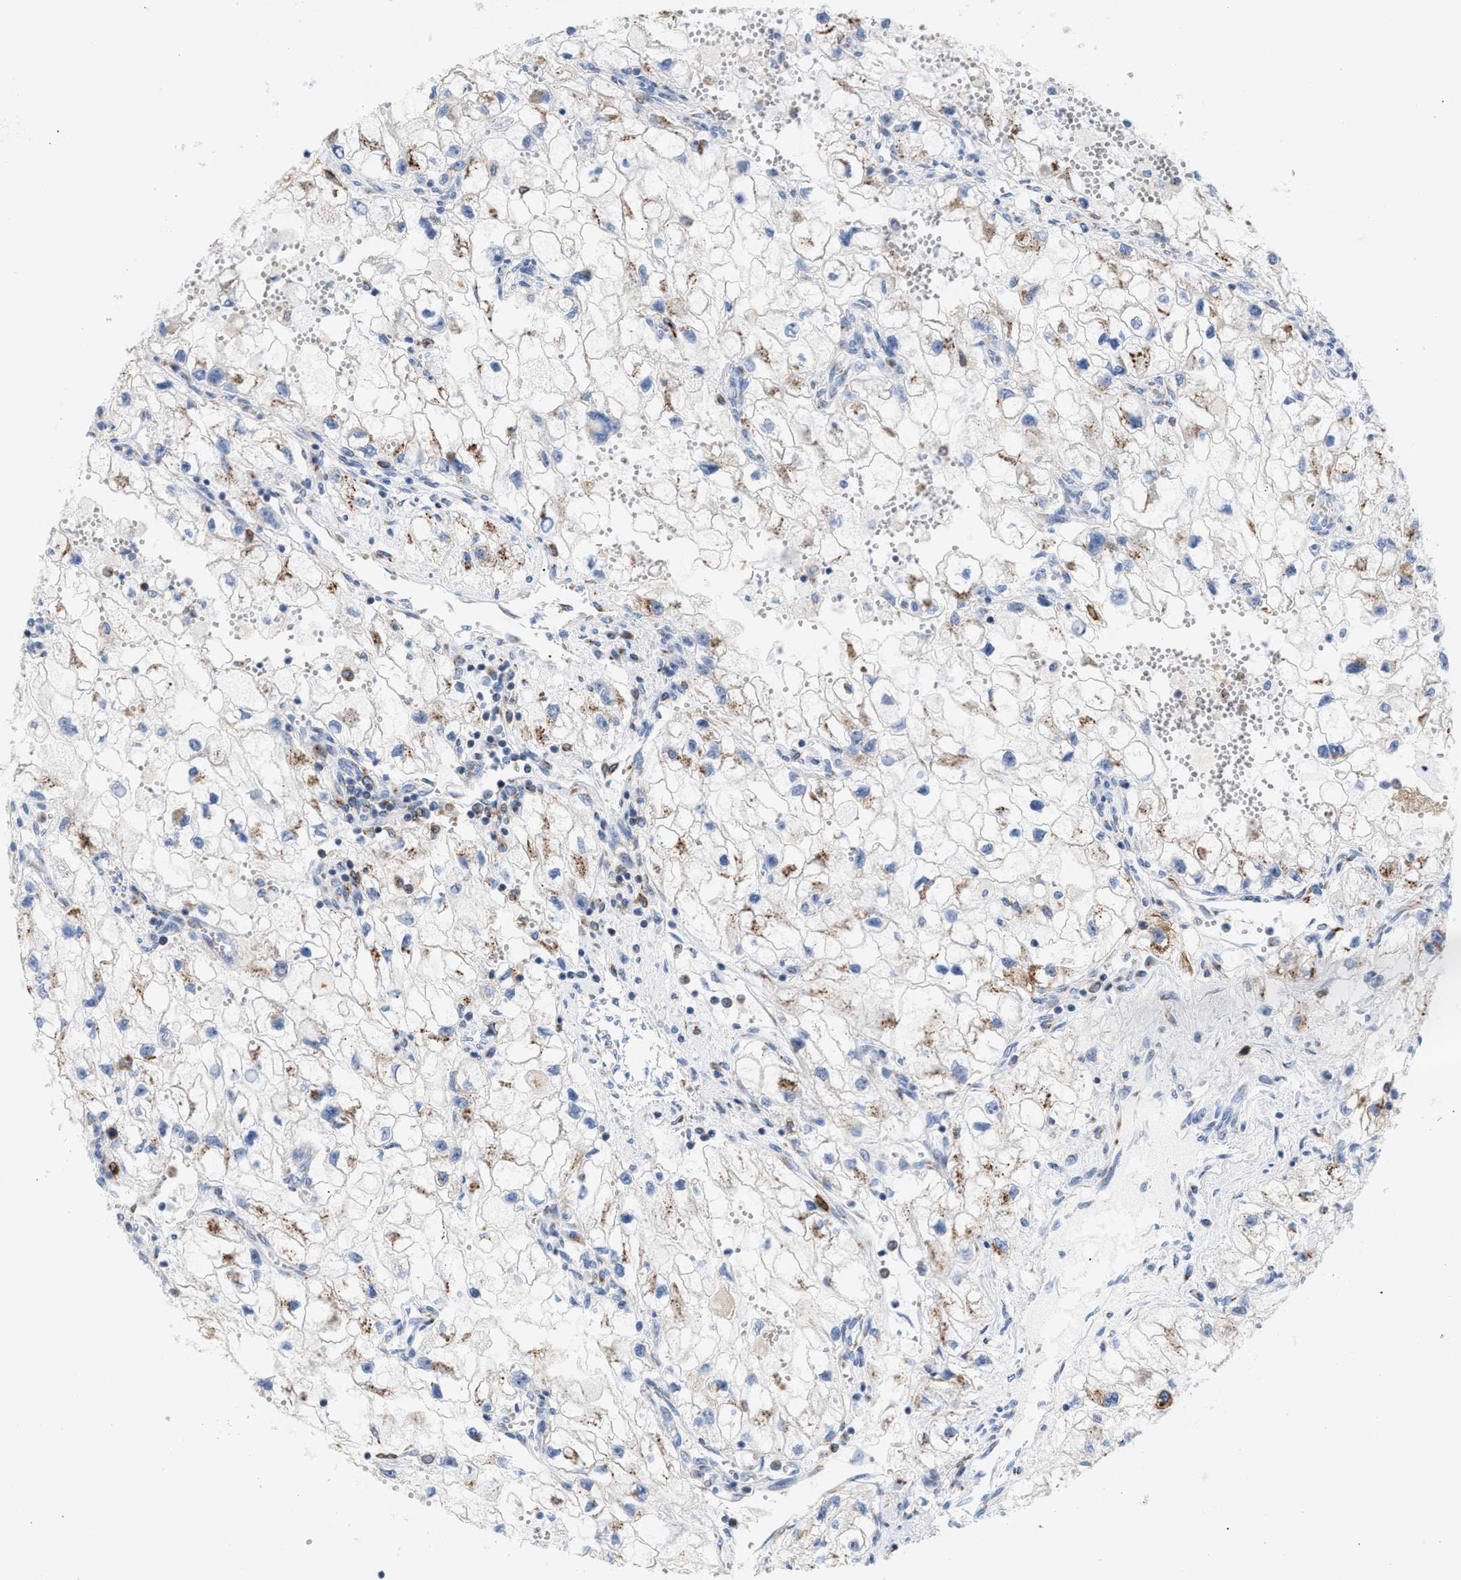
{"staining": {"intensity": "weak", "quantity": "25%-75%", "location": "cytoplasmic/membranous"}, "tissue": "renal cancer", "cell_type": "Tumor cells", "image_type": "cancer", "snomed": [{"axis": "morphology", "description": "Adenocarcinoma, NOS"}, {"axis": "topography", "description": "Kidney"}], "caption": "A brown stain shows weak cytoplasmic/membranous positivity of a protein in renal adenocarcinoma tumor cells.", "gene": "TACC3", "patient": {"sex": "female", "age": 70}}